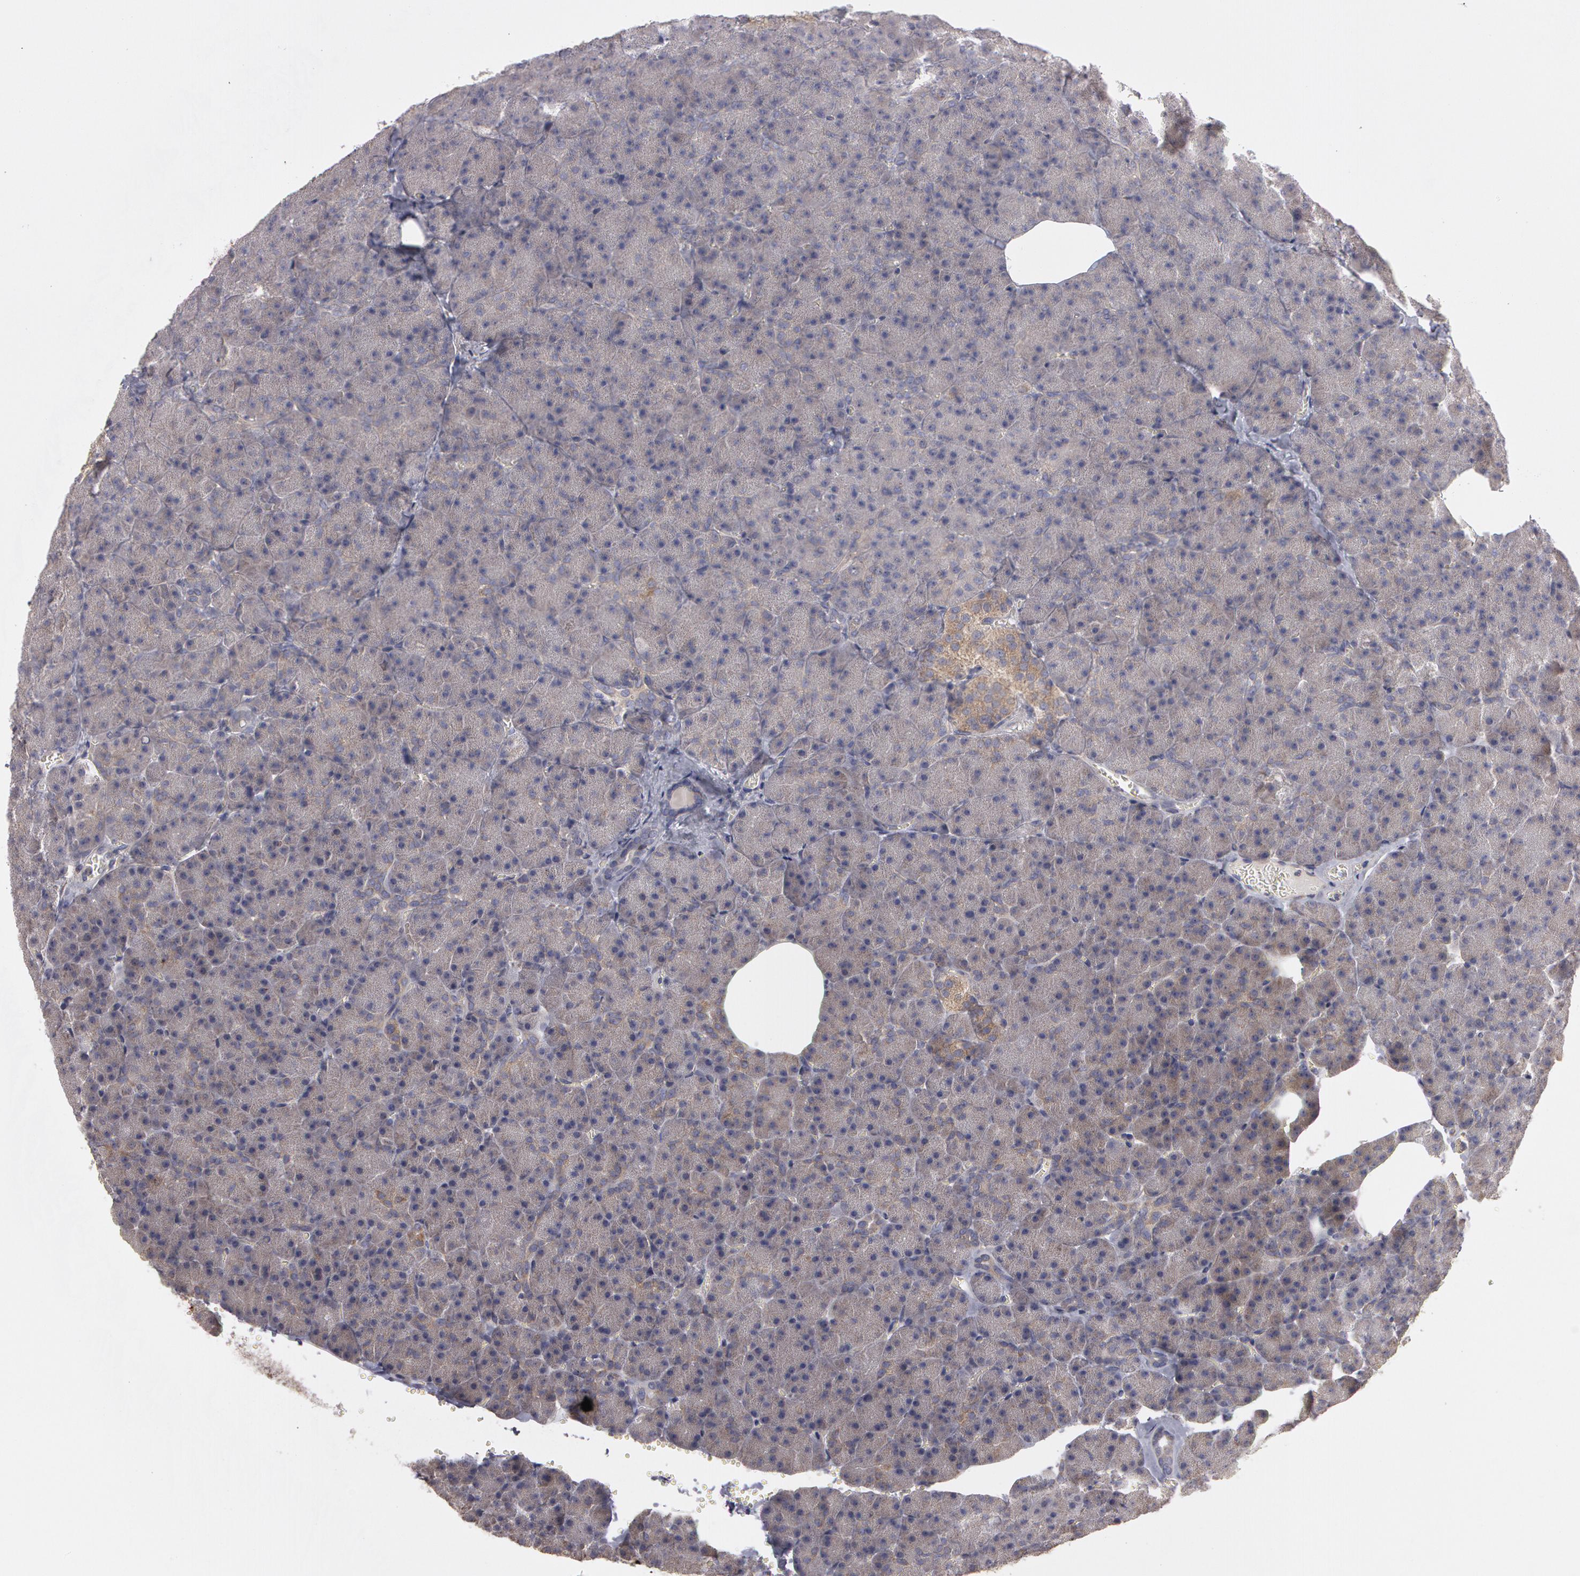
{"staining": {"intensity": "negative", "quantity": "none", "location": "none"}, "tissue": "pancreas", "cell_type": "Exocrine glandular cells", "image_type": "normal", "snomed": [{"axis": "morphology", "description": "Normal tissue, NOS"}, {"axis": "topography", "description": "Pancreas"}], "caption": "The photomicrograph reveals no significant expression in exocrine glandular cells of pancreas.", "gene": "NEK9", "patient": {"sex": "female", "age": 35}}